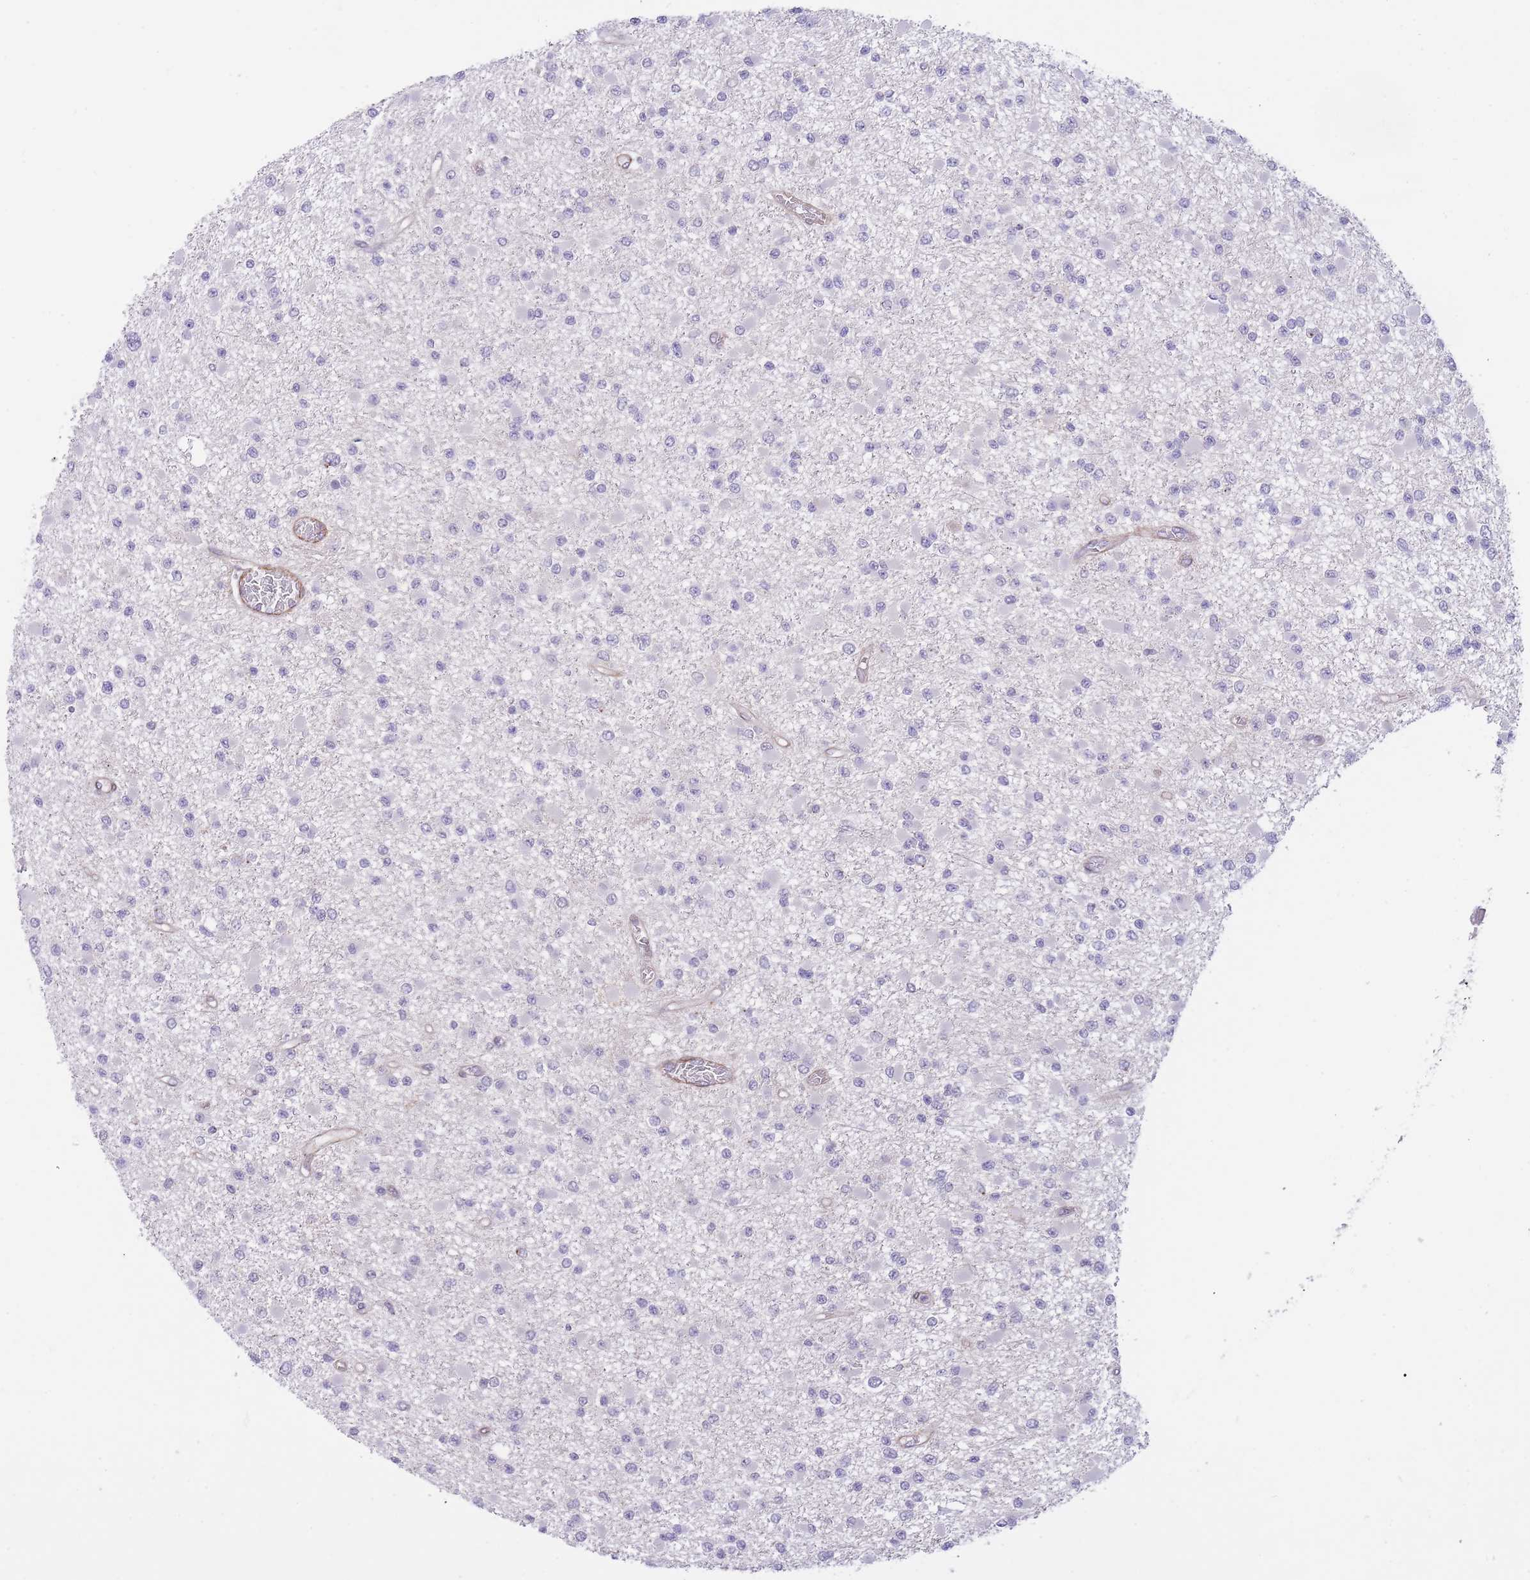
{"staining": {"intensity": "negative", "quantity": "none", "location": "none"}, "tissue": "glioma", "cell_type": "Tumor cells", "image_type": "cancer", "snomed": [{"axis": "morphology", "description": "Glioma, malignant, Low grade"}, {"axis": "topography", "description": "Brain"}], "caption": "Tumor cells show no significant protein expression in malignant glioma (low-grade). (DAB (3,3'-diaminobenzidine) IHC visualized using brightfield microscopy, high magnification).", "gene": "QTRT1", "patient": {"sex": "female", "age": 22}}